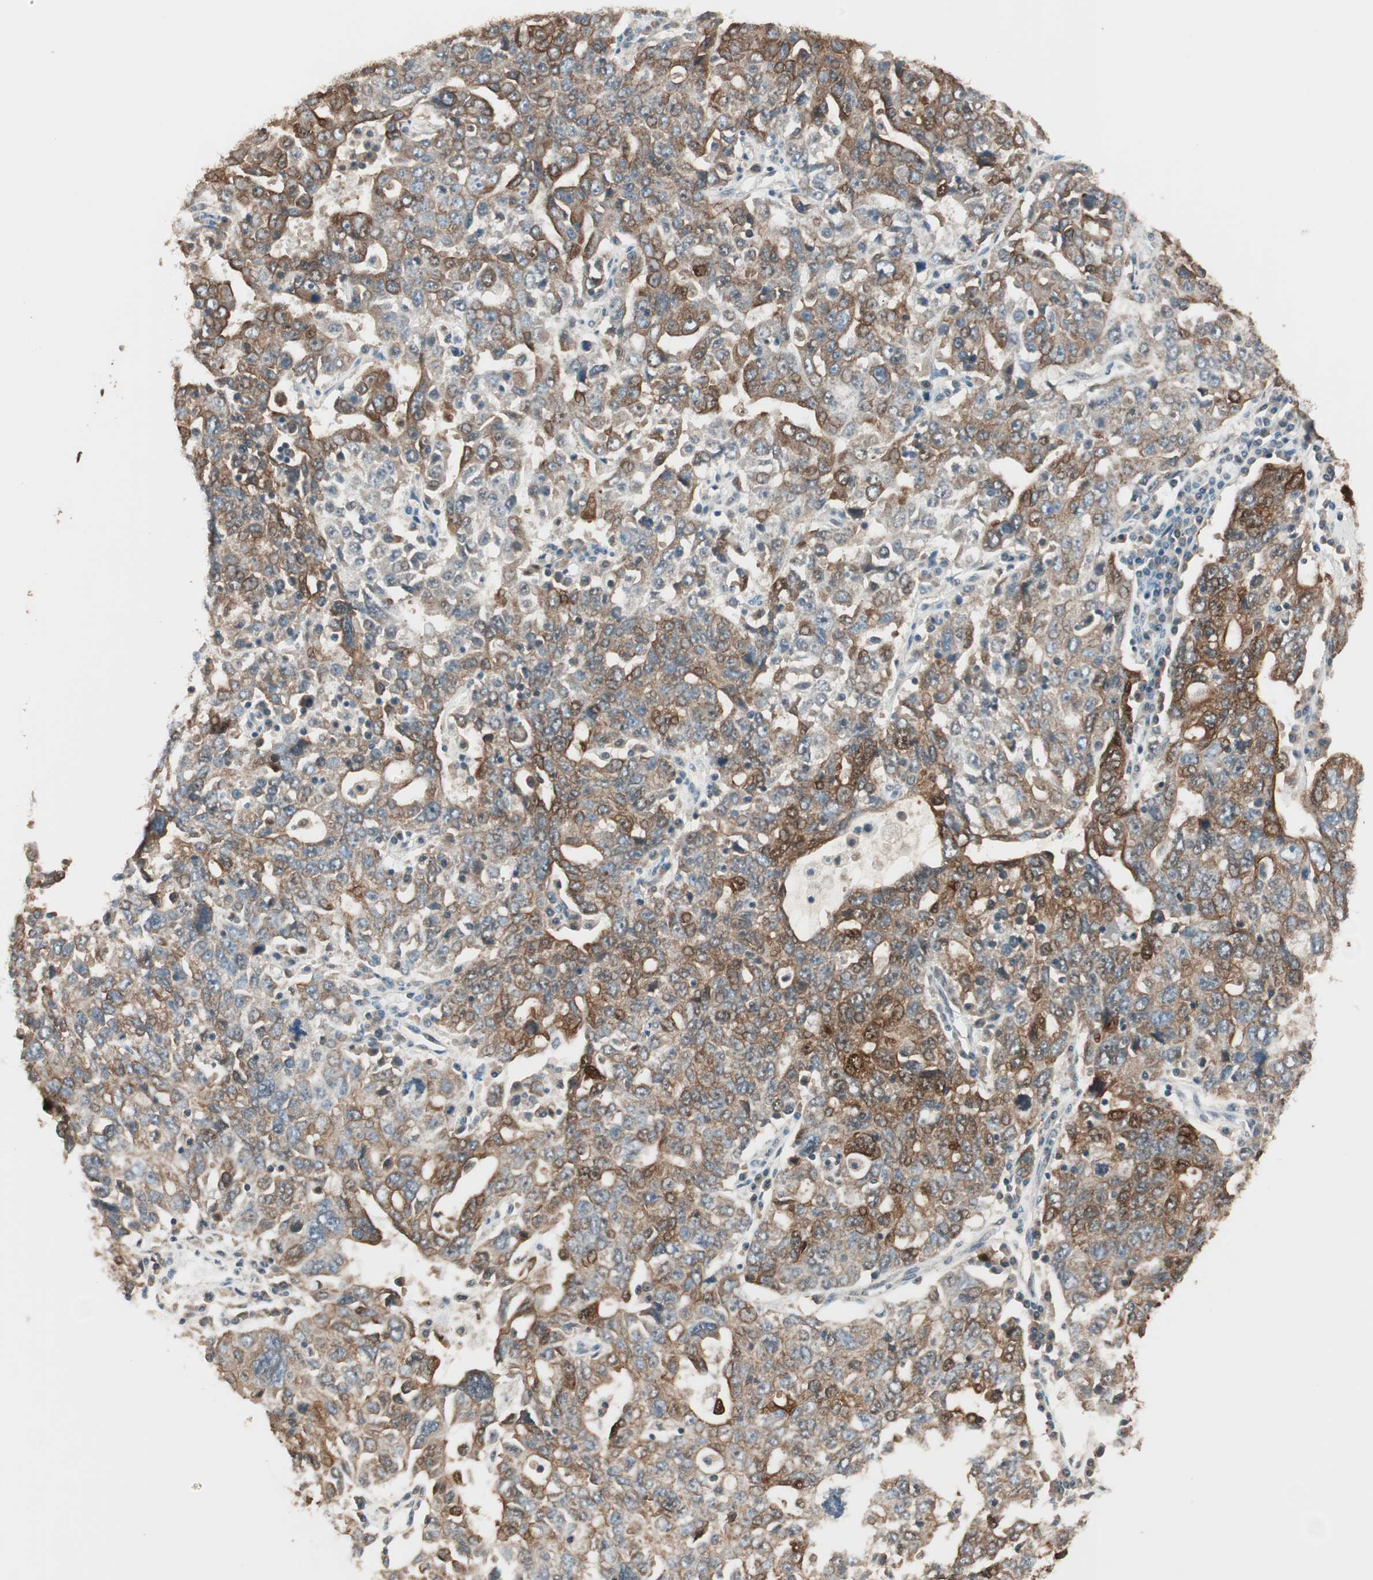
{"staining": {"intensity": "moderate", "quantity": "25%-75%", "location": "cytoplasmic/membranous"}, "tissue": "ovarian cancer", "cell_type": "Tumor cells", "image_type": "cancer", "snomed": [{"axis": "morphology", "description": "Carcinoma, endometroid"}, {"axis": "topography", "description": "Ovary"}], "caption": "Endometroid carcinoma (ovarian) stained for a protein shows moderate cytoplasmic/membranous positivity in tumor cells.", "gene": "TRIM21", "patient": {"sex": "female", "age": 62}}